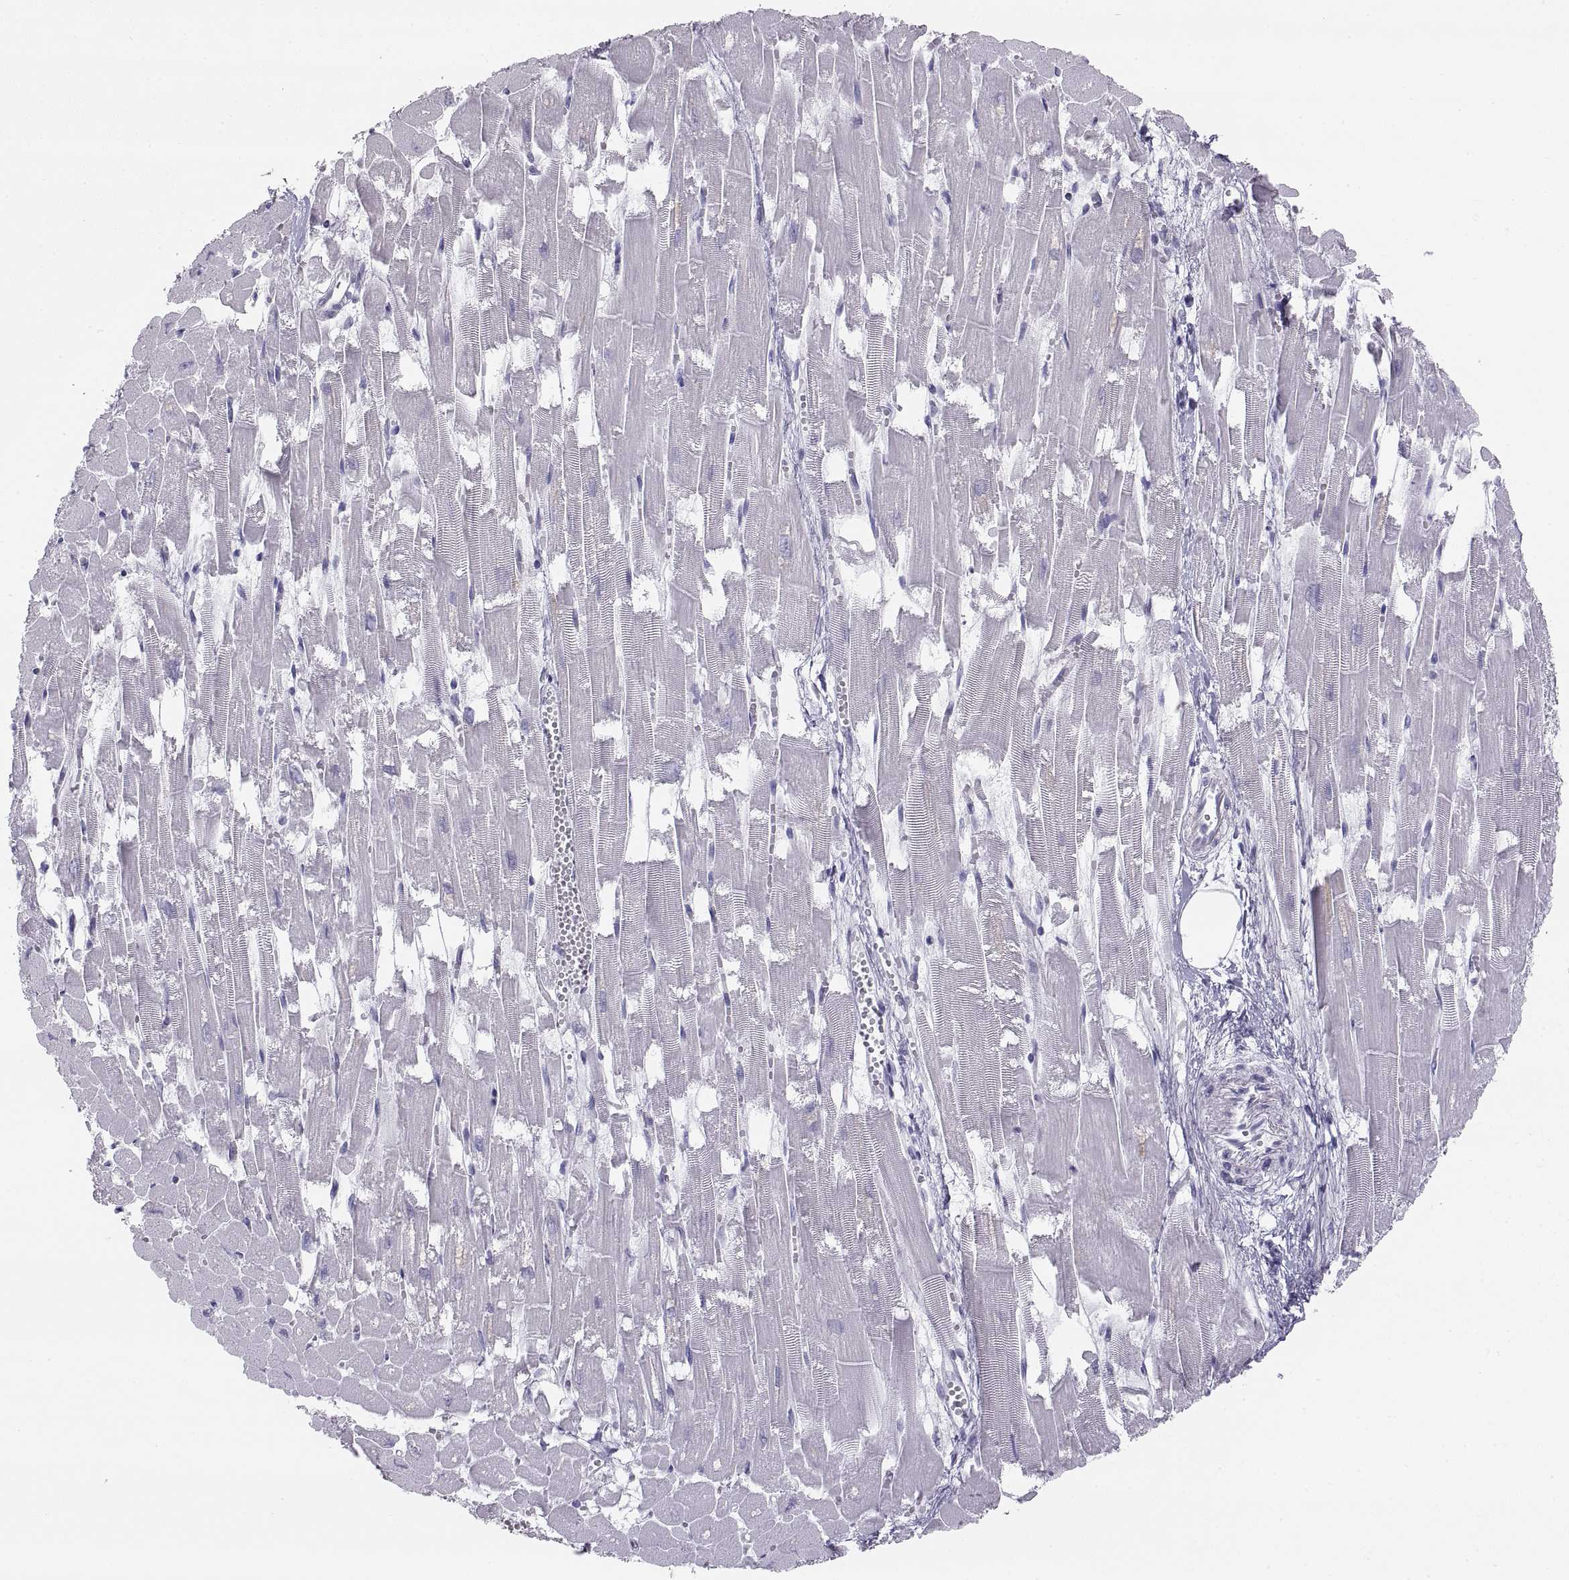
{"staining": {"intensity": "negative", "quantity": "none", "location": "none"}, "tissue": "heart muscle", "cell_type": "Cardiomyocytes", "image_type": "normal", "snomed": [{"axis": "morphology", "description": "Normal tissue, NOS"}, {"axis": "topography", "description": "Heart"}], "caption": "Immunohistochemistry (IHC) micrograph of unremarkable heart muscle stained for a protein (brown), which demonstrates no staining in cardiomyocytes. (DAB immunohistochemistry (IHC) visualized using brightfield microscopy, high magnification).", "gene": "SEMG1", "patient": {"sex": "female", "age": 52}}